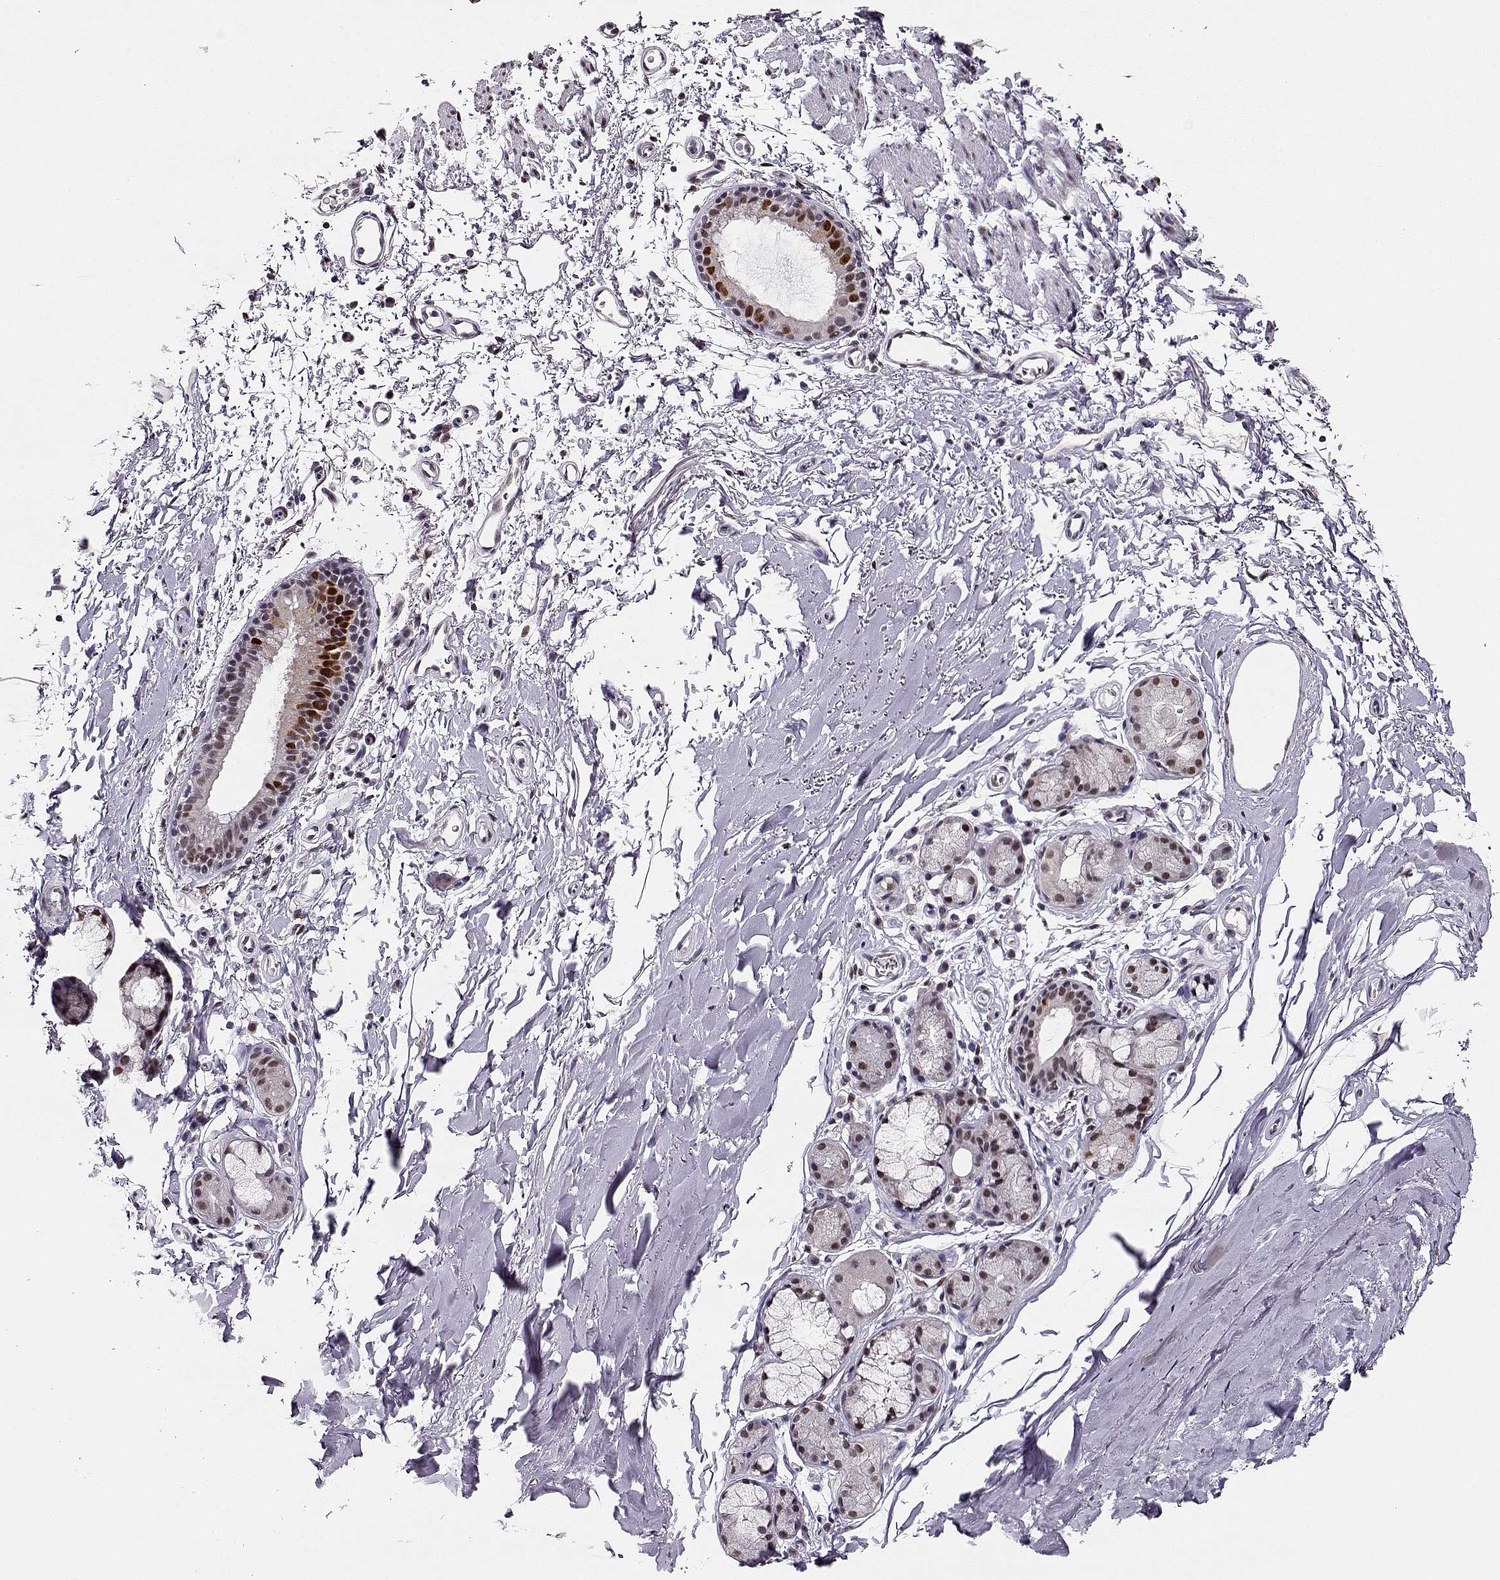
{"staining": {"intensity": "strong", "quantity": ">75%", "location": "nuclear"}, "tissue": "bronchus", "cell_type": "Respiratory epithelial cells", "image_type": "normal", "snomed": [{"axis": "morphology", "description": "Normal tissue, NOS"}, {"axis": "topography", "description": "Lymph node"}, {"axis": "topography", "description": "Bronchus"}], "caption": "Protein expression by immunohistochemistry (IHC) exhibits strong nuclear positivity in approximately >75% of respiratory epithelial cells in normal bronchus. (Stains: DAB (3,3'-diaminobenzidine) in brown, nuclei in blue, Microscopy: brightfield microscopy at high magnification).", "gene": "POLI", "patient": {"sex": "female", "age": 70}}